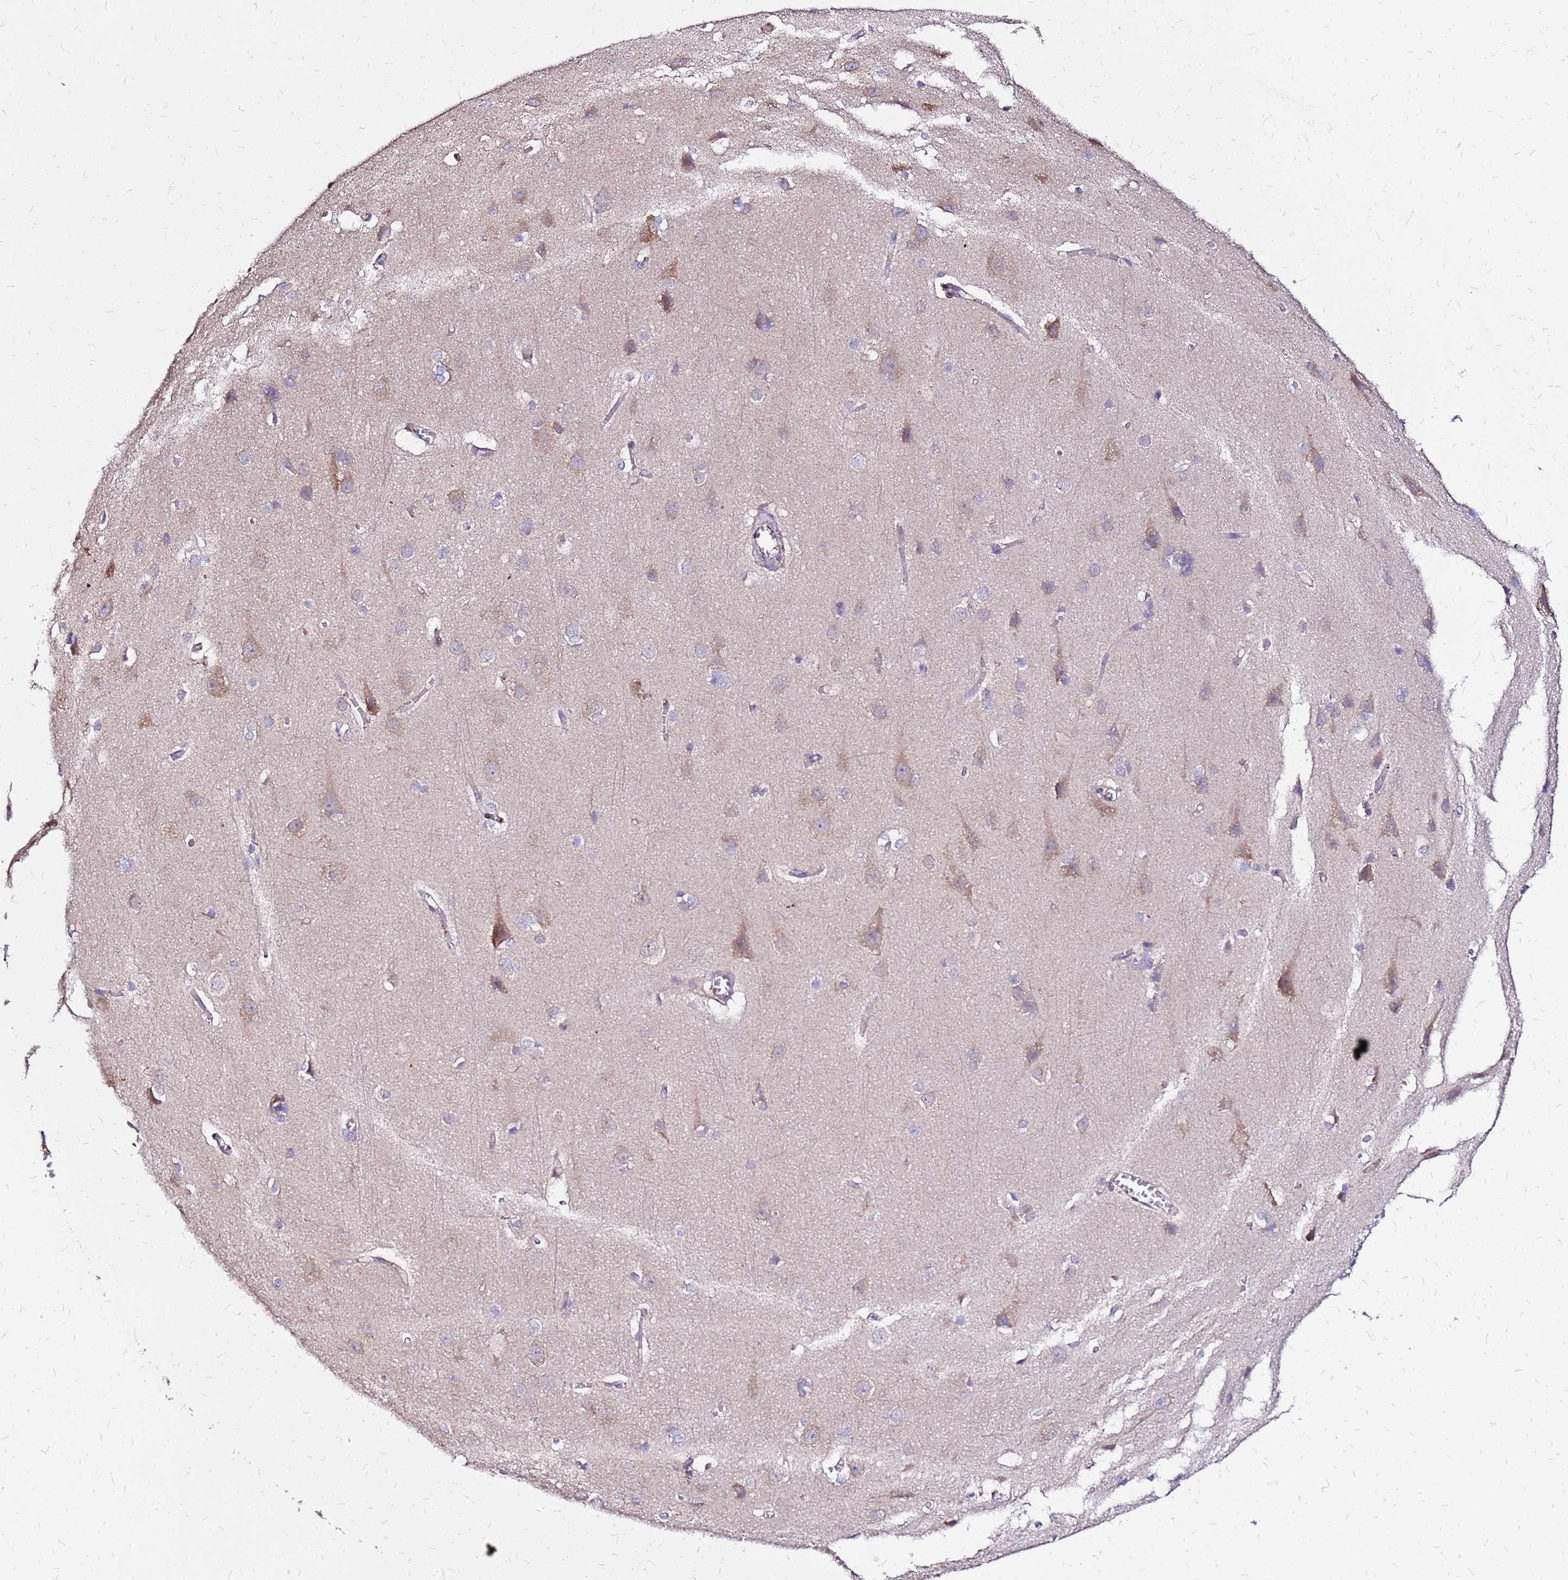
{"staining": {"intensity": "negative", "quantity": "none", "location": "none"}, "tissue": "cerebral cortex", "cell_type": "Endothelial cells", "image_type": "normal", "snomed": [{"axis": "morphology", "description": "Normal tissue, NOS"}, {"axis": "topography", "description": "Cerebral cortex"}], "caption": "The image displays no staining of endothelial cells in unremarkable cerebral cortex.", "gene": "VMO1", "patient": {"sex": "male", "age": 37}}